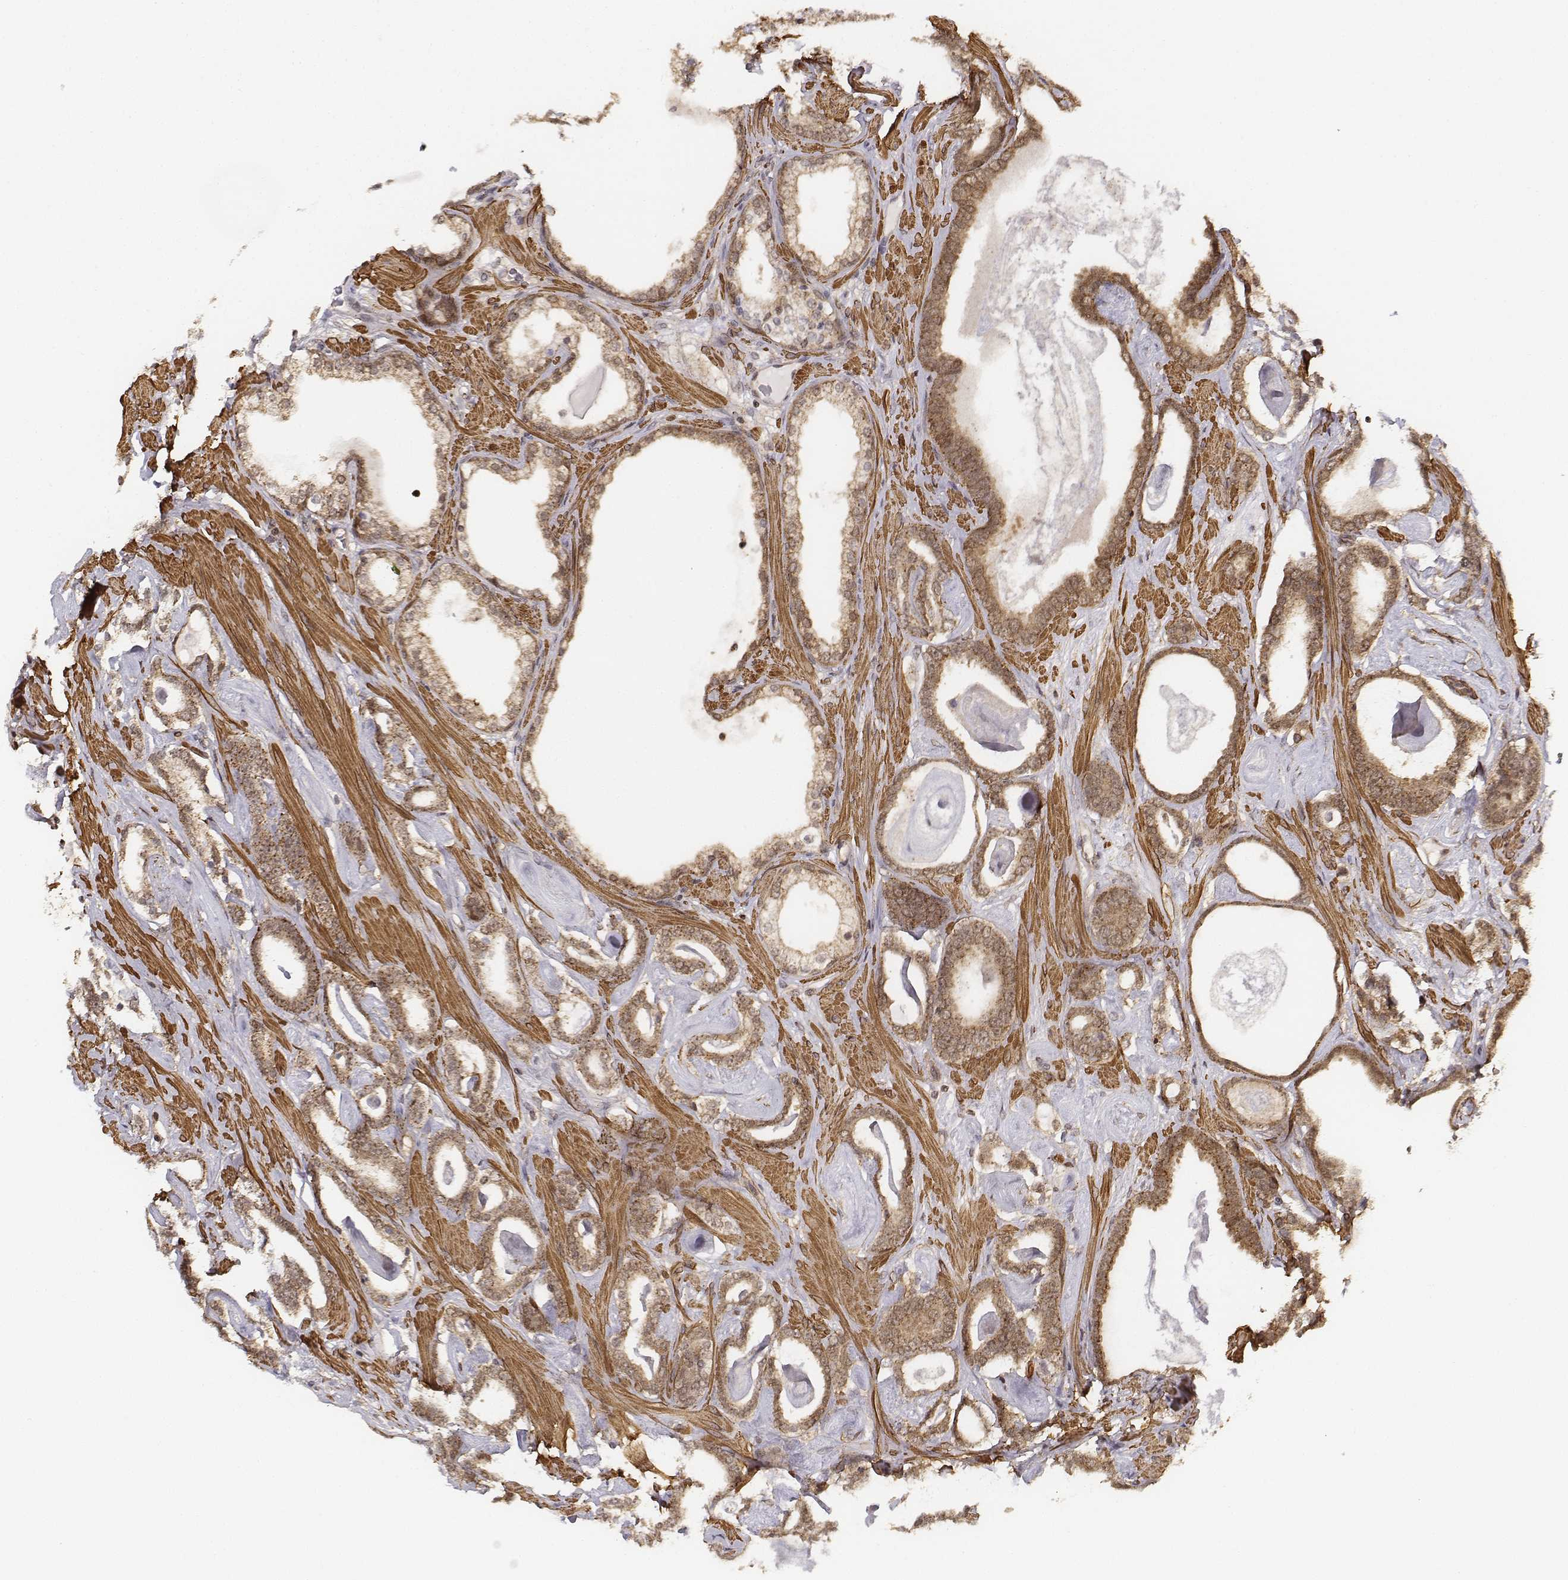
{"staining": {"intensity": "moderate", "quantity": ">75%", "location": "cytoplasmic/membranous"}, "tissue": "prostate cancer", "cell_type": "Tumor cells", "image_type": "cancer", "snomed": [{"axis": "morphology", "description": "Adenocarcinoma, High grade"}, {"axis": "topography", "description": "Prostate"}], "caption": "Moderate cytoplasmic/membranous protein expression is present in about >75% of tumor cells in prostate cancer. (IHC, brightfield microscopy, high magnification).", "gene": "ZFYVE19", "patient": {"sex": "male", "age": 63}}